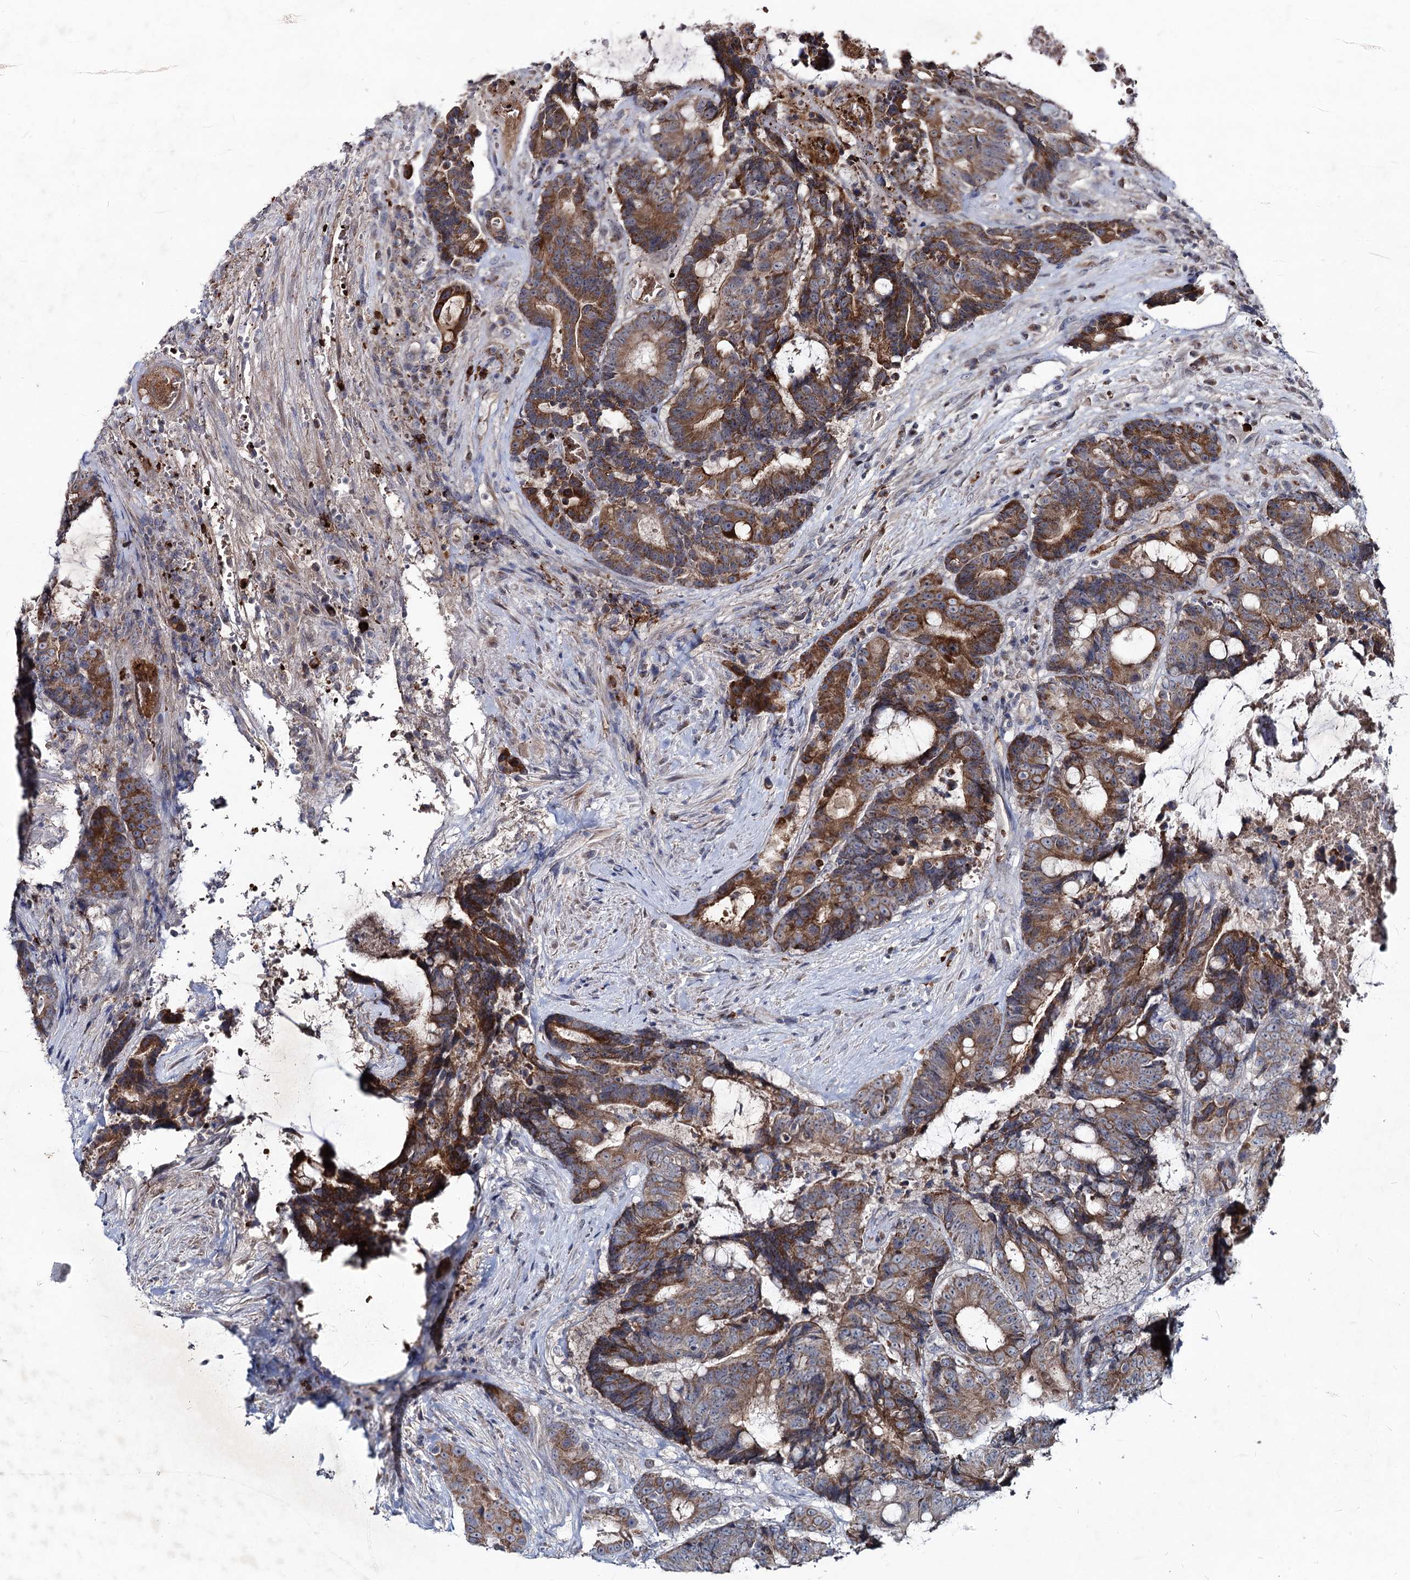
{"staining": {"intensity": "moderate", "quantity": ">75%", "location": "cytoplasmic/membranous"}, "tissue": "colorectal cancer", "cell_type": "Tumor cells", "image_type": "cancer", "snomed": [{"axis": "morphology", "description": "Adenocarcinoma, NOS"}, {"axis": "topography", "description": "Rectum"}], "caption": "This image displays immunohistochemistry (IHC) staining of adenocarcinoma (colorectal), with medium moderate cytoplasmic/membranous staining in approximately >75% of tumor cells.", "gene": "RNF6", "patient": {"sex": "male", "age": 69}}